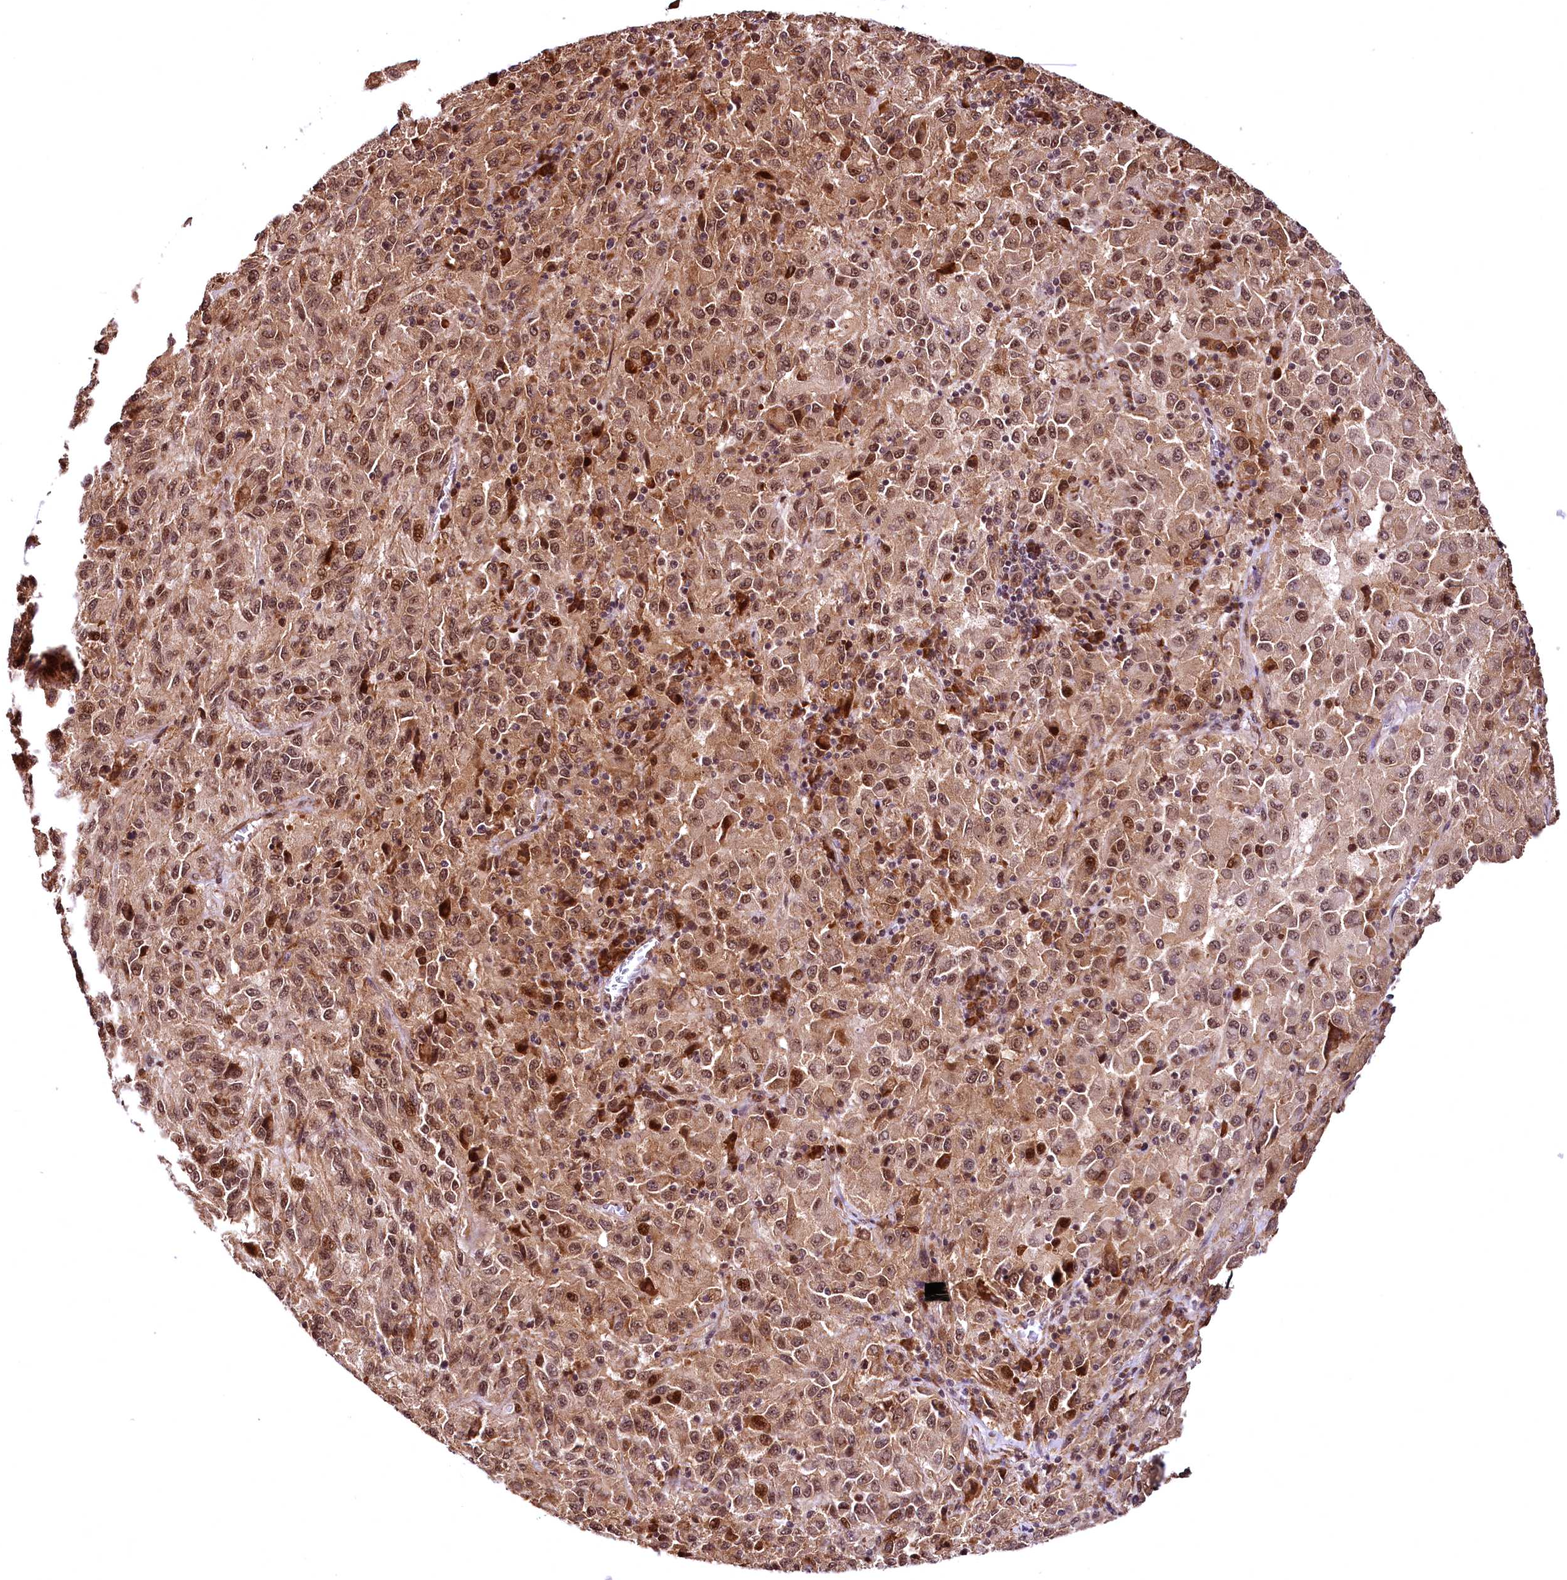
{"staining": {"intensity": "moderate", "quantity": ">75%", "location": "cytoplasmic/membranous,nuclear"}, "tissue": "melanoma", "cell_type": "Tumor cells", "image_type": "cancer", "snomed": [{"axis": "morphology", "description": "Malignant melanoma, Metastatic site"}, {"axis": "topography", "description": "Lung"}], "caption": "The immunohistochemical stain labels moderate cytoplasmic/membranous and nuclear staining in tumor cells of malignant melanoma (metastatic site) tissue.", "gene": "PDS5B", "patient": {"sex": "male", "age": 64}}